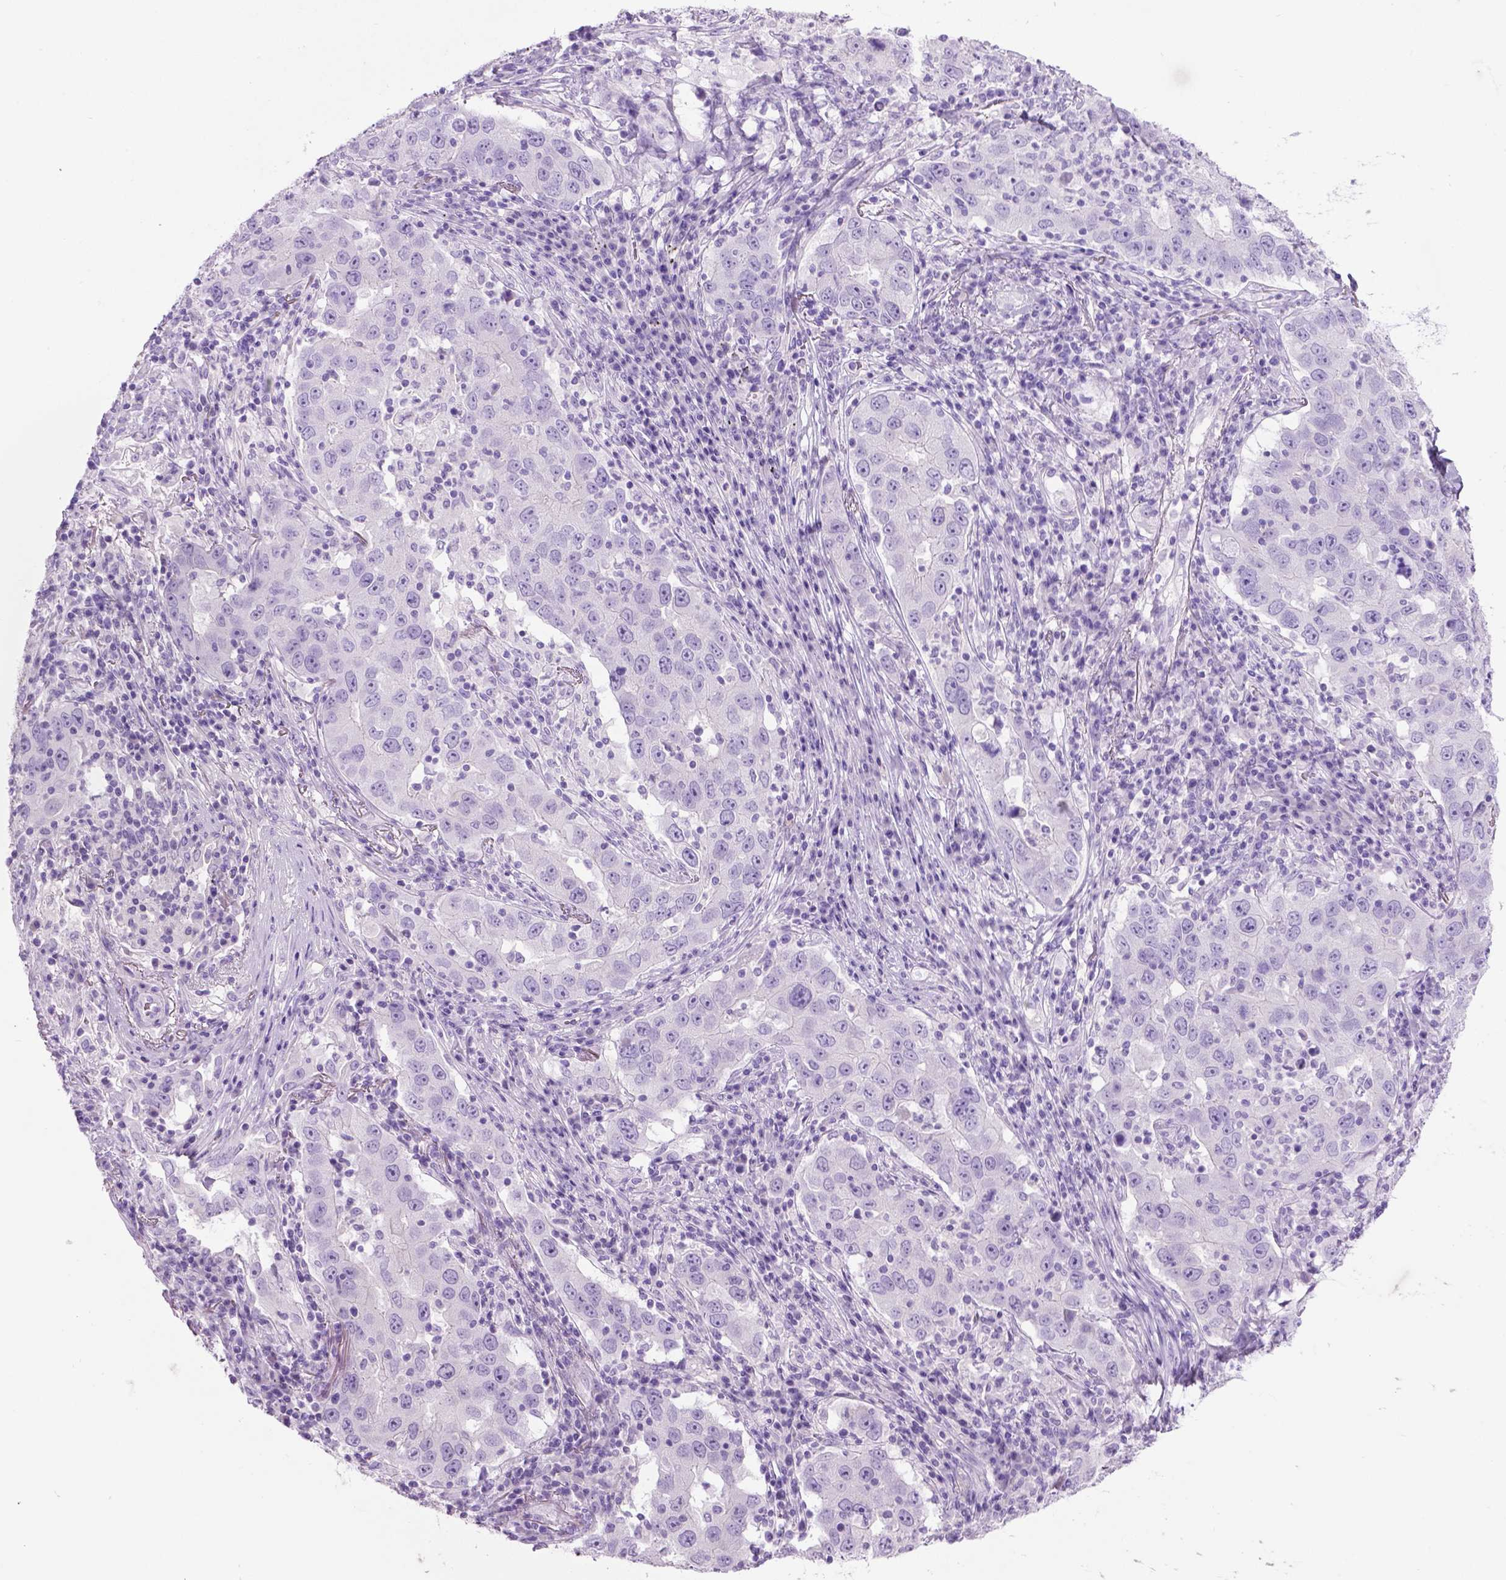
{"staining": {"intensity": "negative", "quantity": "none", "location": "none"}, "tissue": "lung cancer", "cell_type": "Tumor cells", "image_type": "cancer", "snomed": [{"axis": "morphology", "description": "Adenocarcinoma, NOS"}, {"axis": "topography", "description": "Lung"}], "caption": "Protein analysis of lung adenocarcinoma reveals no significant positivity in tumor cells. The staining is performed using DAB (3,3'-diaminobenzidine) brown chromogen with nuclei counter-stained in using hematoxylin.", "gene": "LELP1", "patient": {"sex": "male", "age": 73}}